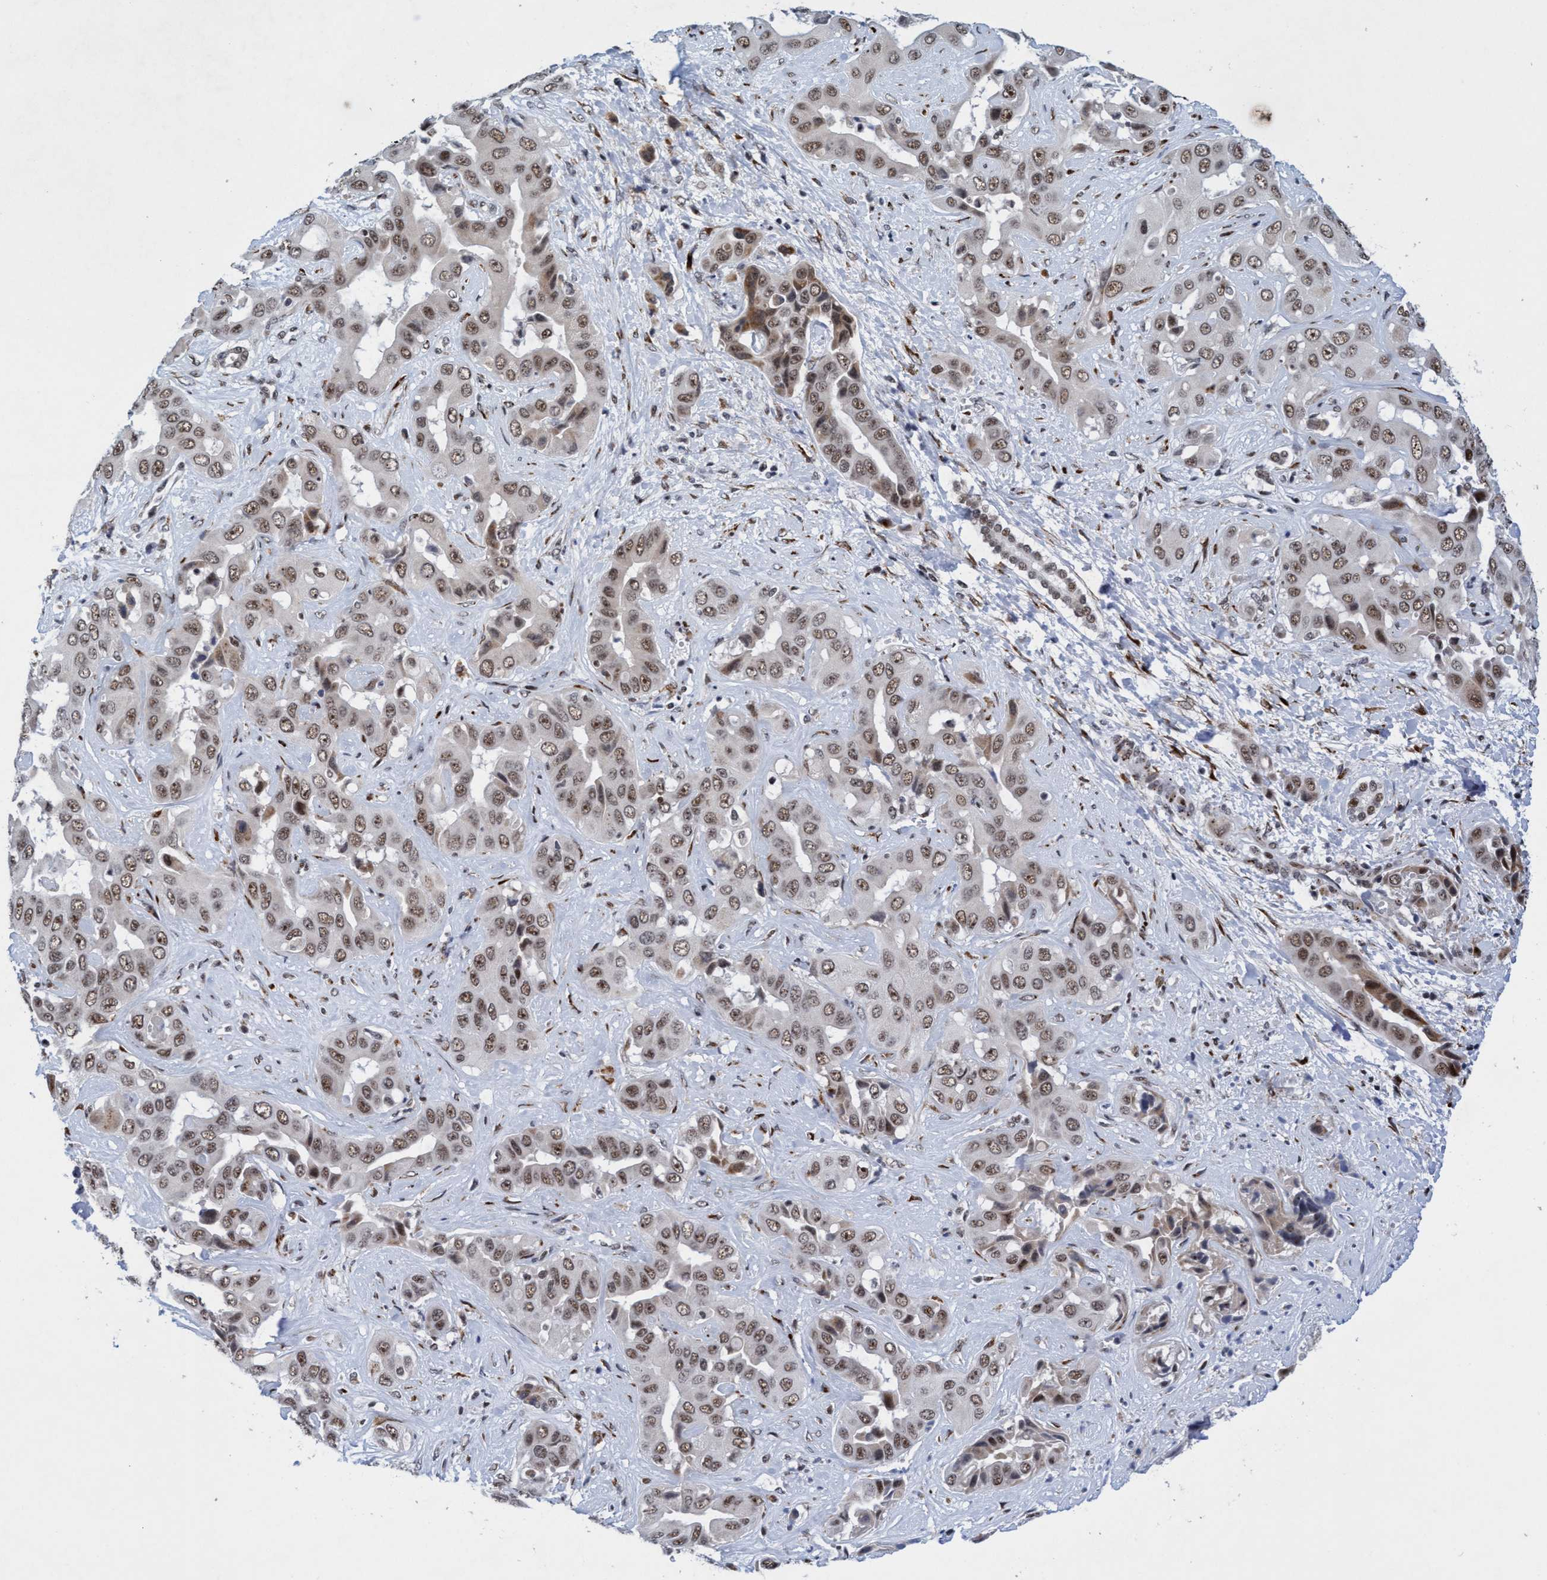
{"staining": {"intensity": "weak", "quantity": ">75%", "location": "nuclear"}, "tissue": "liver cancer", "cell_type": "Tumor cells", "image_type": "cancer", "snomed": [{"axis": "morphology", "description": "Cholangiocarcinoma"}, {"axis": "topography", "description": "Liver"}], "caption": "Protein expression analysis of human liver cancer reveals weak nuclear expression in about >75% of tumor cells.", "gene": "GLT6D1", "patient": {"sex": "female", "age": 52}}